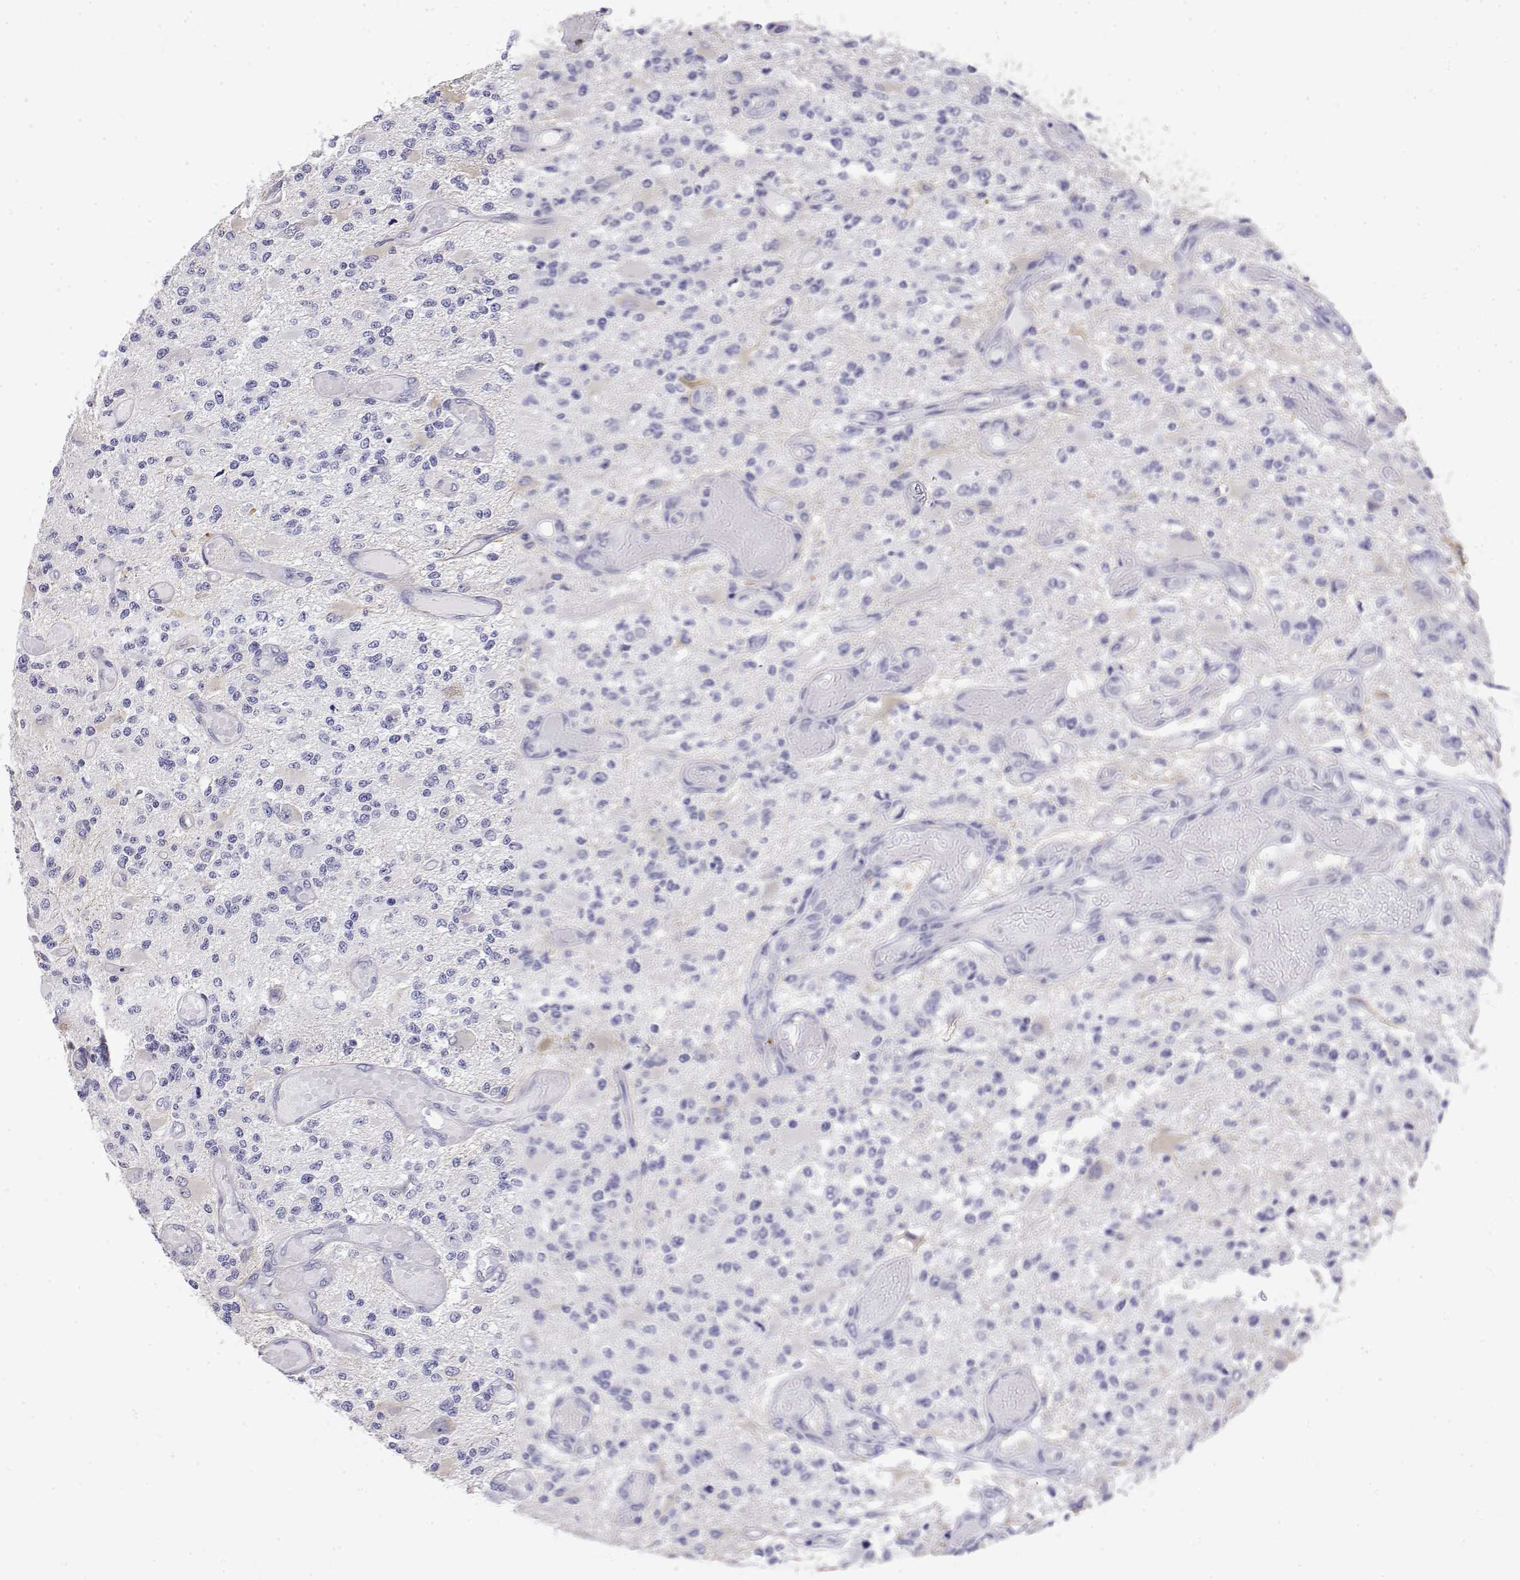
{"staining": {"intensity": "negative", "quantity": "none", "location": "none"}, "tissue": "glioma", "cell_type": "Tumor cells", "image_type": "cancer", "snomed": [{"axis": "morphology", "description": "Glioma, malignant, High grade"}, {"axis": "topography", "description": "Brain"}], "caption": "The image exhibits no significant staining in tumor cells of glioma. (Stains: DAB IHC with hematoxylin counter stain, Microscopy: brightfield microscopy at high magnification).", "gene": "LY6D", "patient": {"sex": "female", "age": 63}}